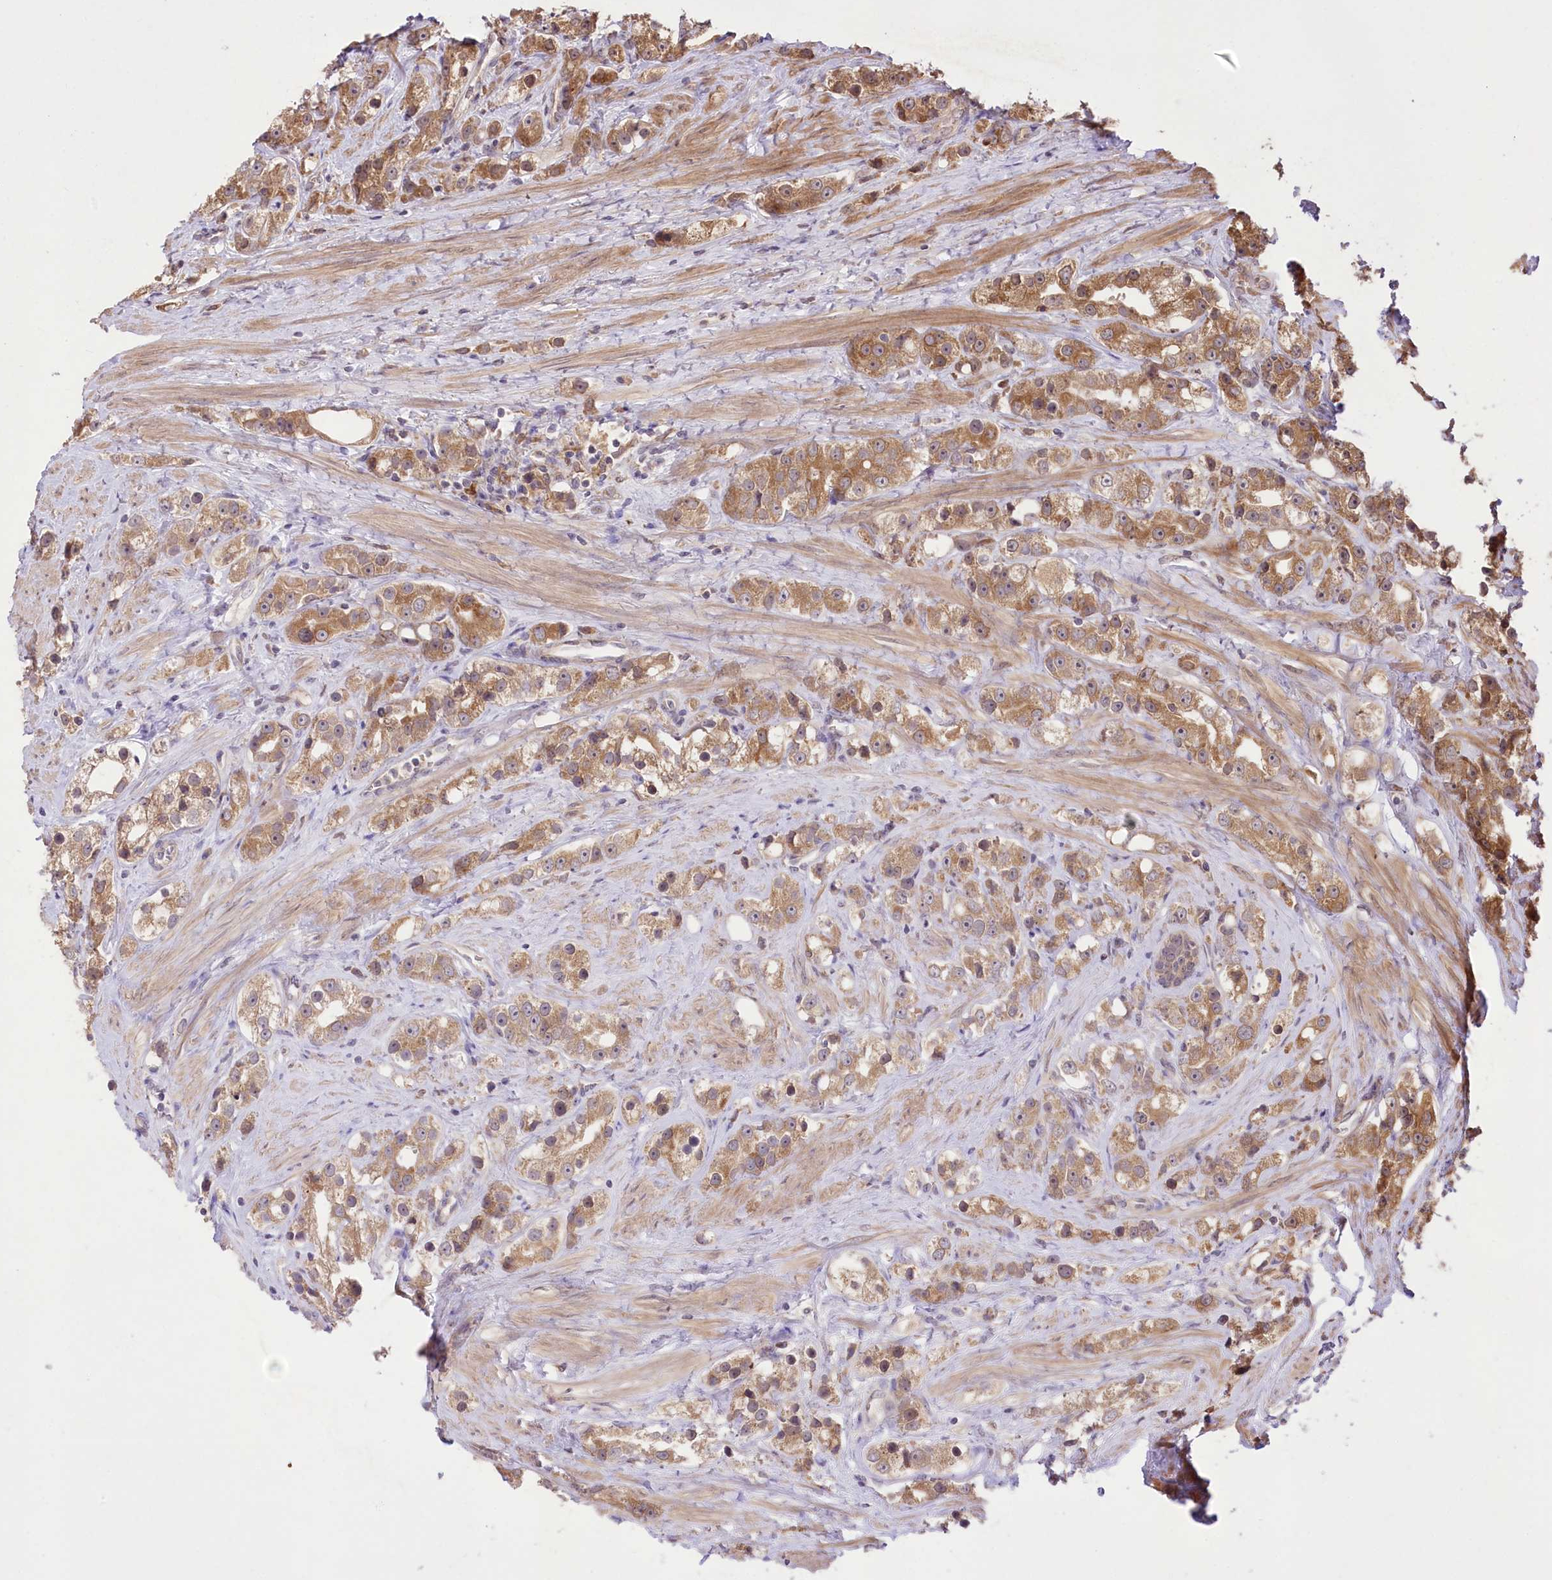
{"staining": {"intensity": "moderate", "quantity": ">75%", "location": "cytoplasmic/membranous"}, "tissue": "prostate cancer", "cell_type": "Tumor cells", "image_type": "cancer", "snomed": [{"axis": "morphology", "description": "Adenocarcinoma, NOS"}, {"axis": "topography", "description": "Prostate"}], "caption": "Prostate cancer (adenocarcinoma) stained with a protein marker shows moderate staining in tumor cells.", "gene": "HELT", "patient": {"sex": "male", "age": 79}}